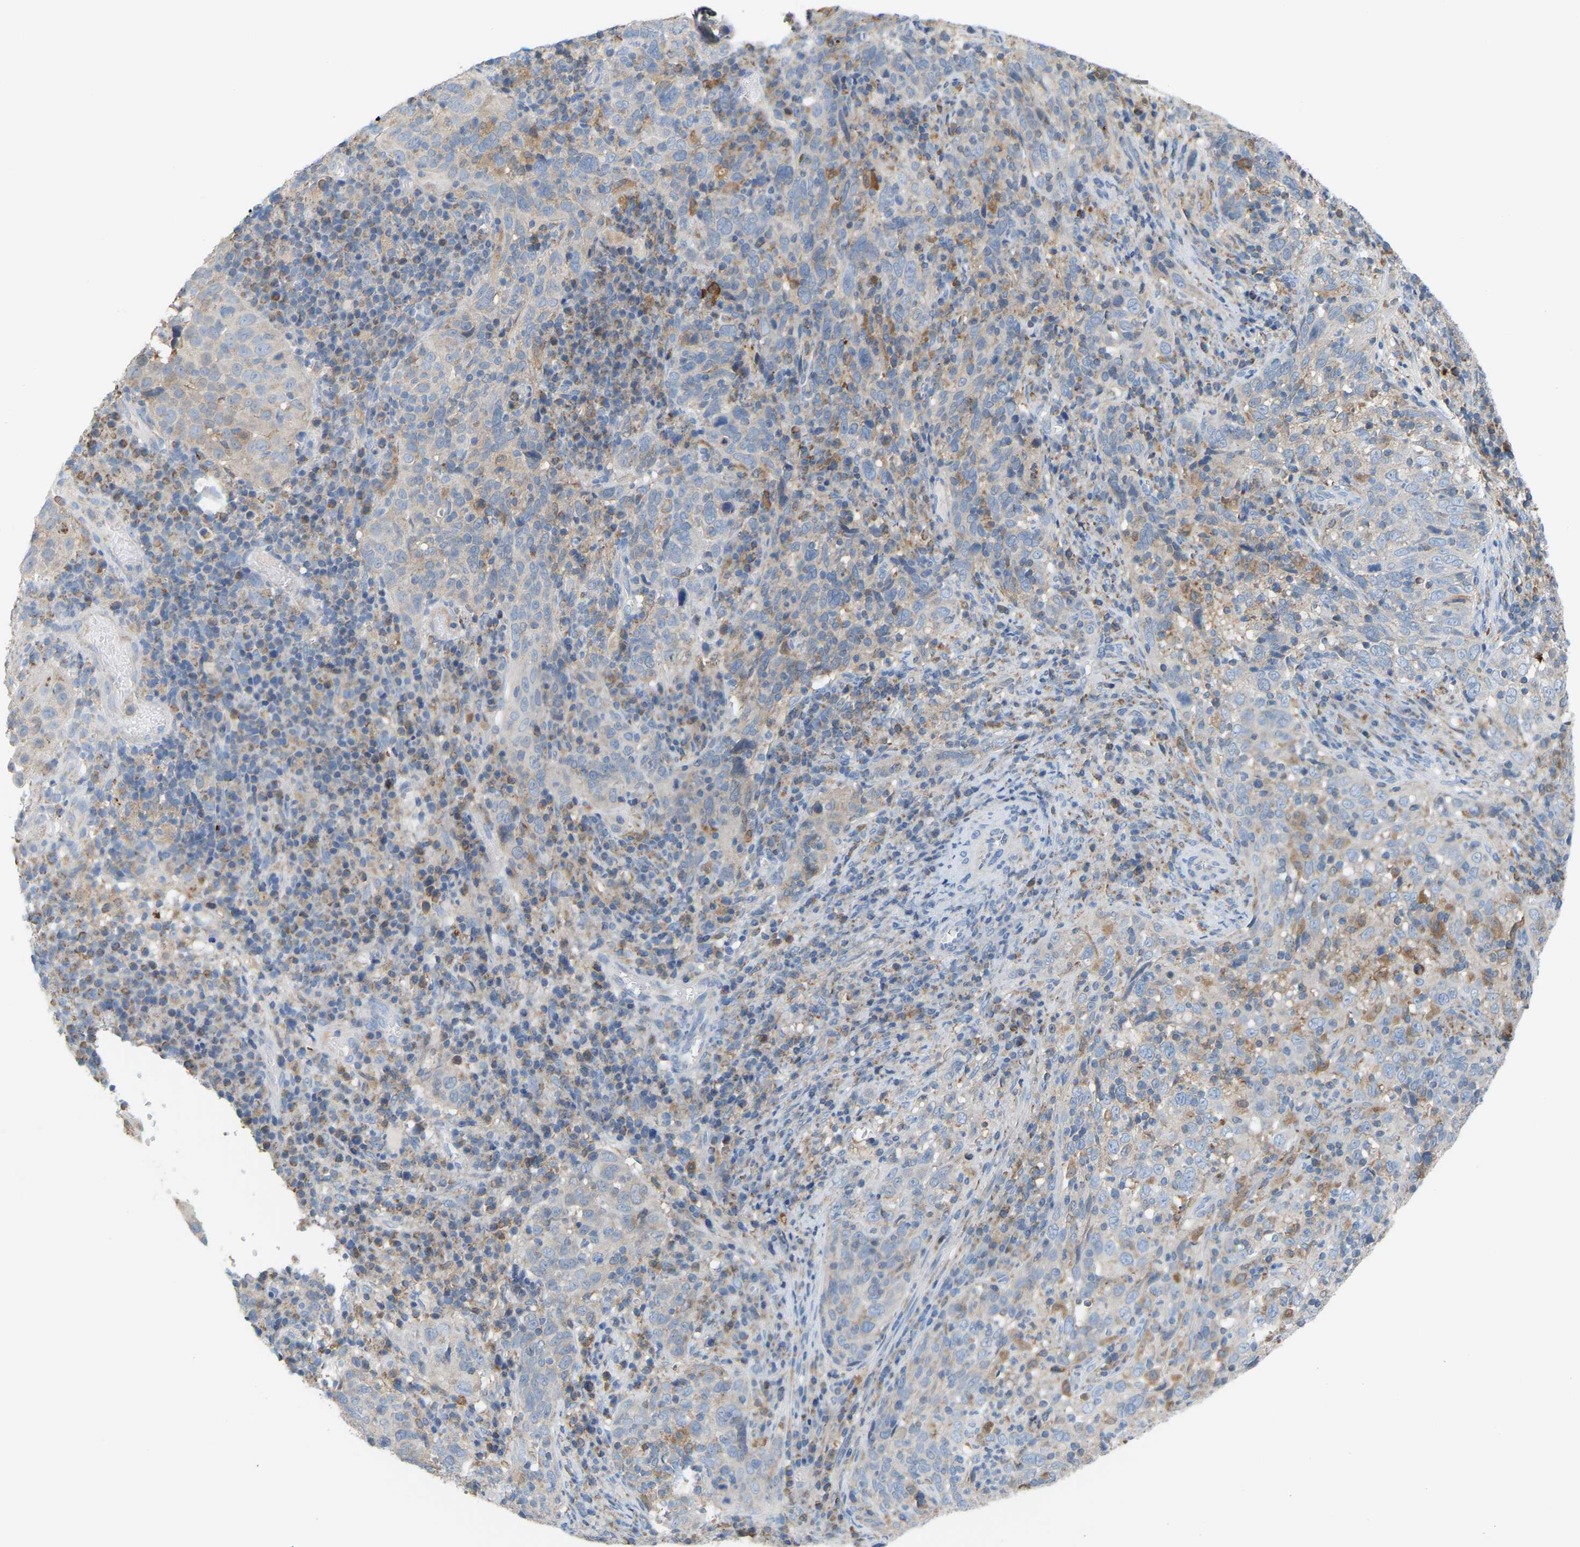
{"staining": {"intensity": "negative", "quantity": "none", "location": "none"}, "tissue": "cervical cancer", "cell_type": "Tumor cells", "image_type": "cancer", "snomed": [{"axis": "morphology", "description": "Squamous cell carcinoma, NOS"}, {"axis": "topography", "description": "Cervix"}], "caption": "DAB immunohistochemical staining of cervical cancer reveals no significant positivity in tumor cells.", "gene": "CROT", "patient": {"sex": "female", "age": 46}}